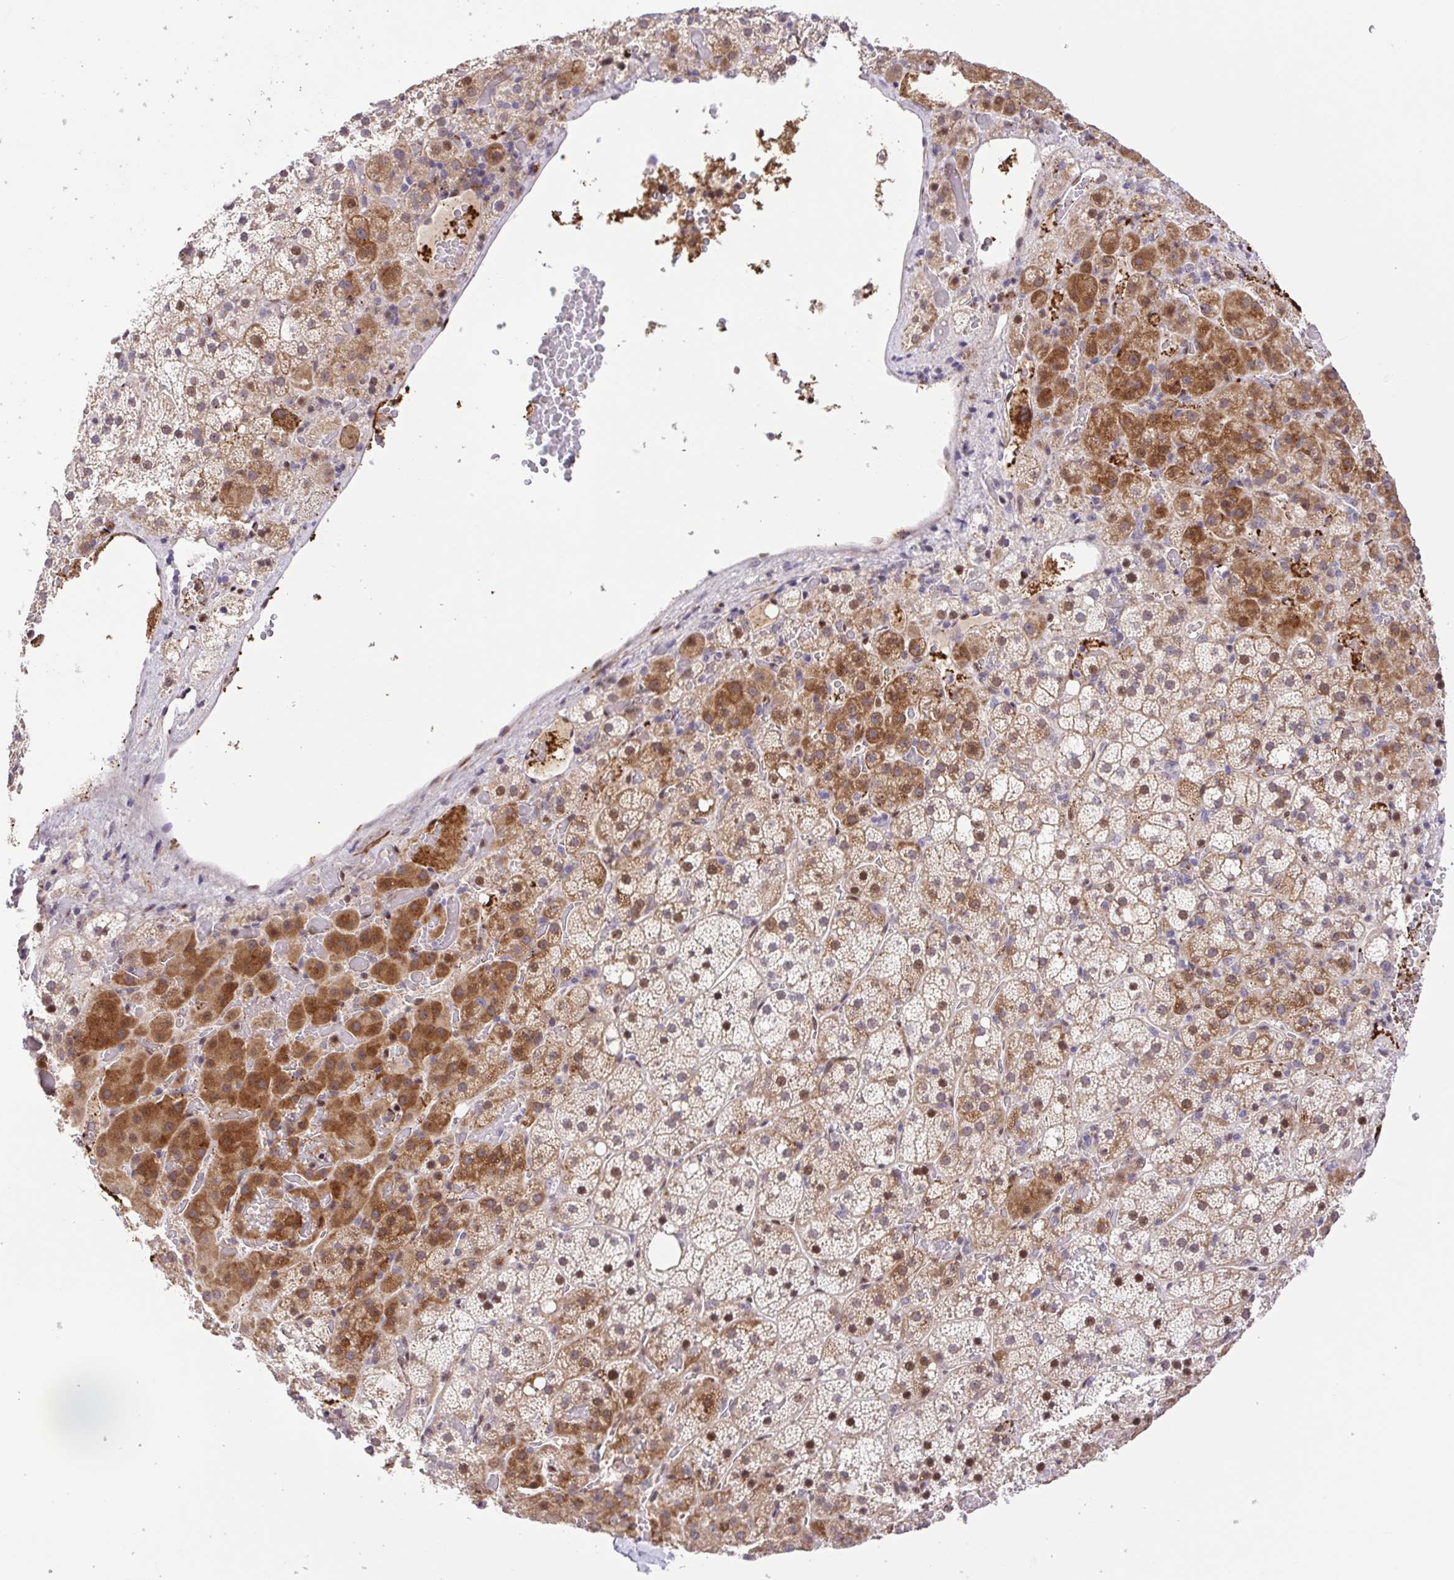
{"staining": {"intensity": "moderate", "quantity": "25%-75%", "location": "cytoplasmic/membranous,nuclear"}, "tissue": "adrenal gland", "cell_type": "Glandular cells", "image_type": "normal", "snomed": [{"axis": "morphology", "description": "Normal tissue, NOS"}, {"axis": "topography", "description": "Adrenal gland"}], "caption": "A brown stain labels moderate cytoplasmic/membranous,nuclear positivity of a protein in glandular cells of unremarkable human adrenal gland. The protein of interest is shown in brown color, while the nuclei are stained blue.", "gene": "ERG", "patient": {"sex": "male", "age": 53}}